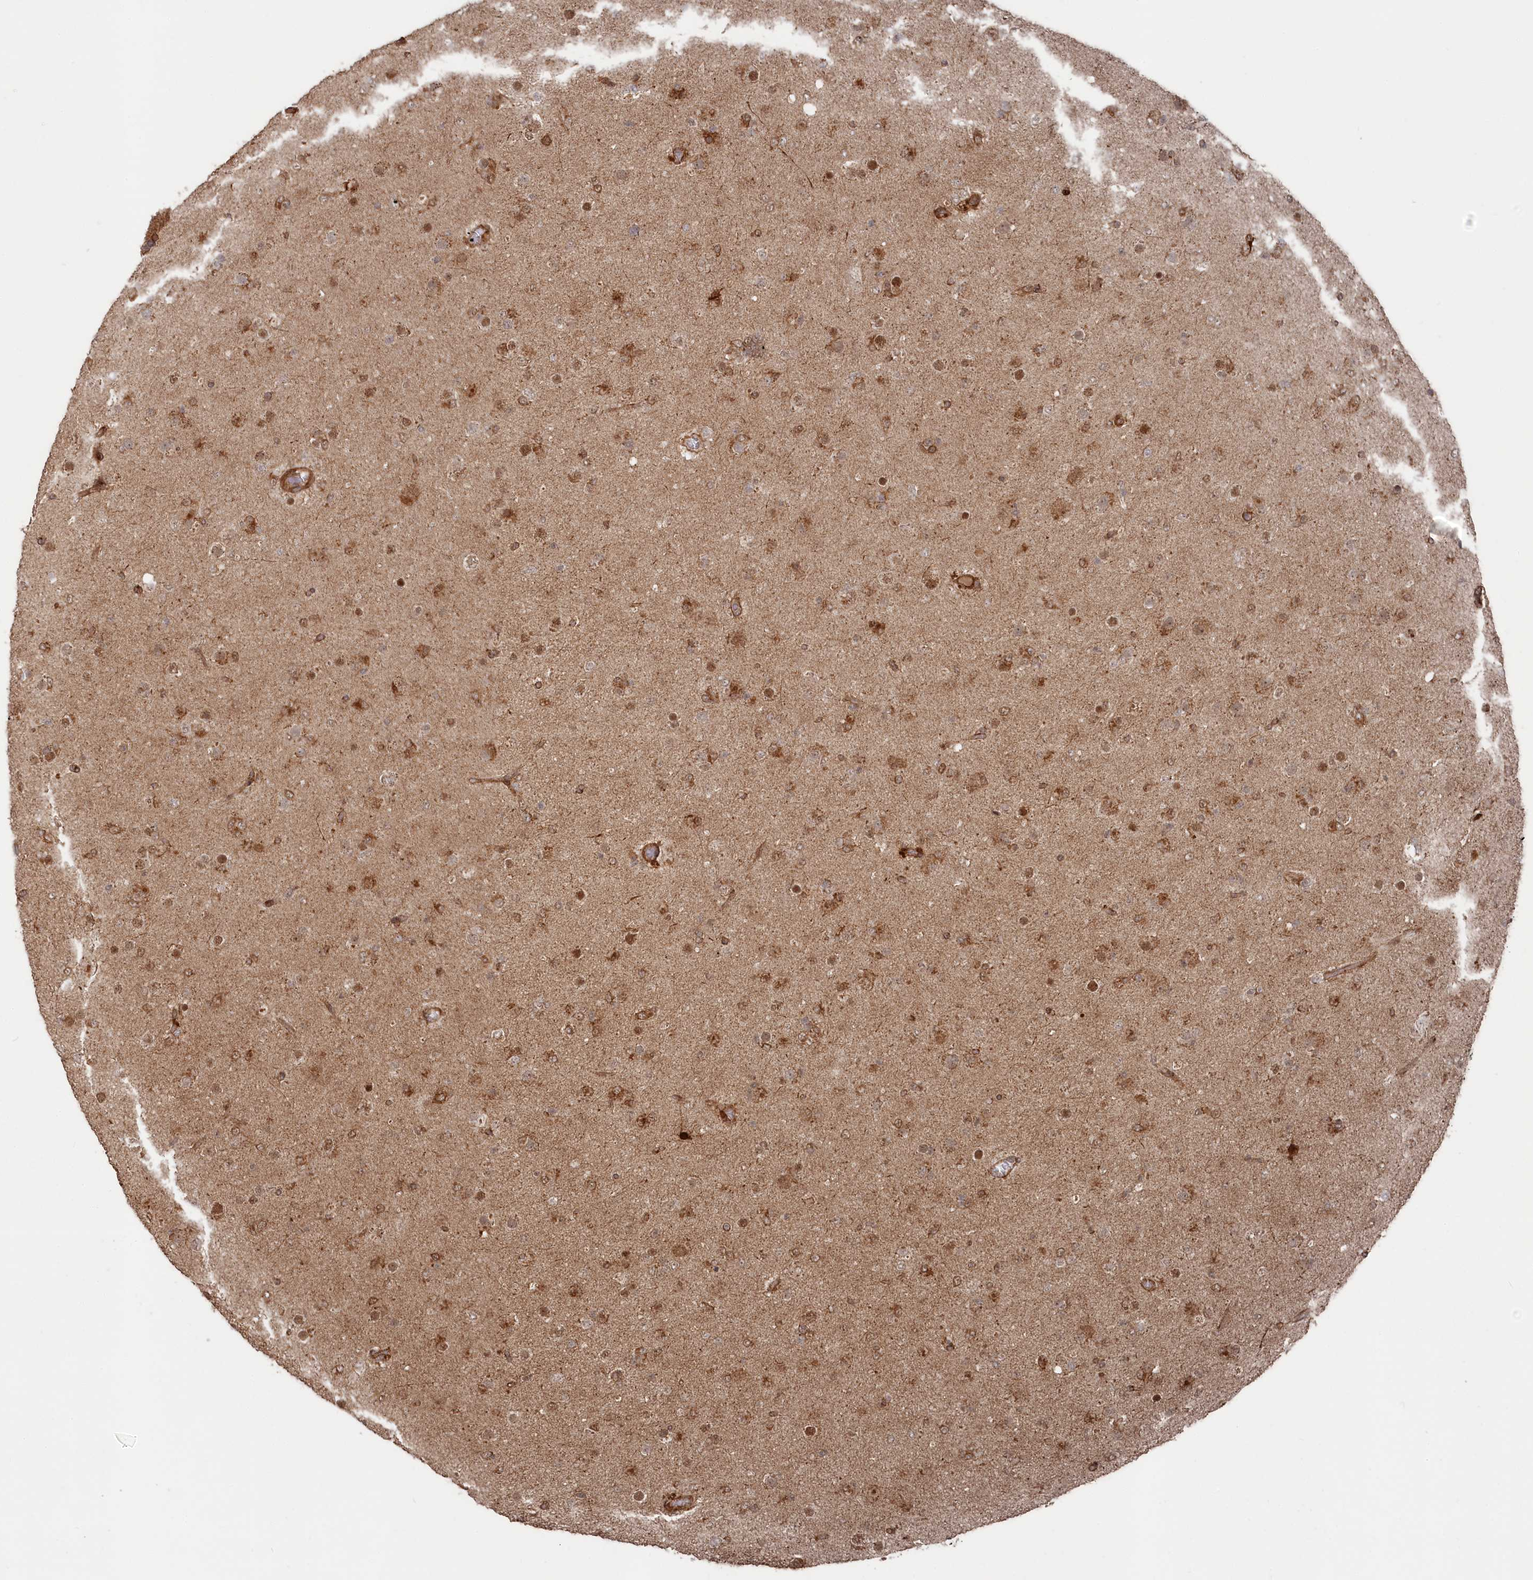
{"staining": {"intensity": "moderate", "quantity": ">75%", "location": "cytoplasmic/membranous,nuclear"}, "tissue": "glioma", "cell_type": "Tumor cells", "image_type": "cancer", "snomed": [{"axis": "morphology", "description": "Glioma, malignant, Low grade"}, {"axis": "topography", "description": "Brain"}], "caption": "A brown stain shows moderate cytoplasmic/membranous and nuclear staining of a protein in human glioma tumor cells. The protein is shown in brown color, while the nuclei are stained blue.", "gene": "POLR3A", "patient": {"sex": "male", "age": 65}}